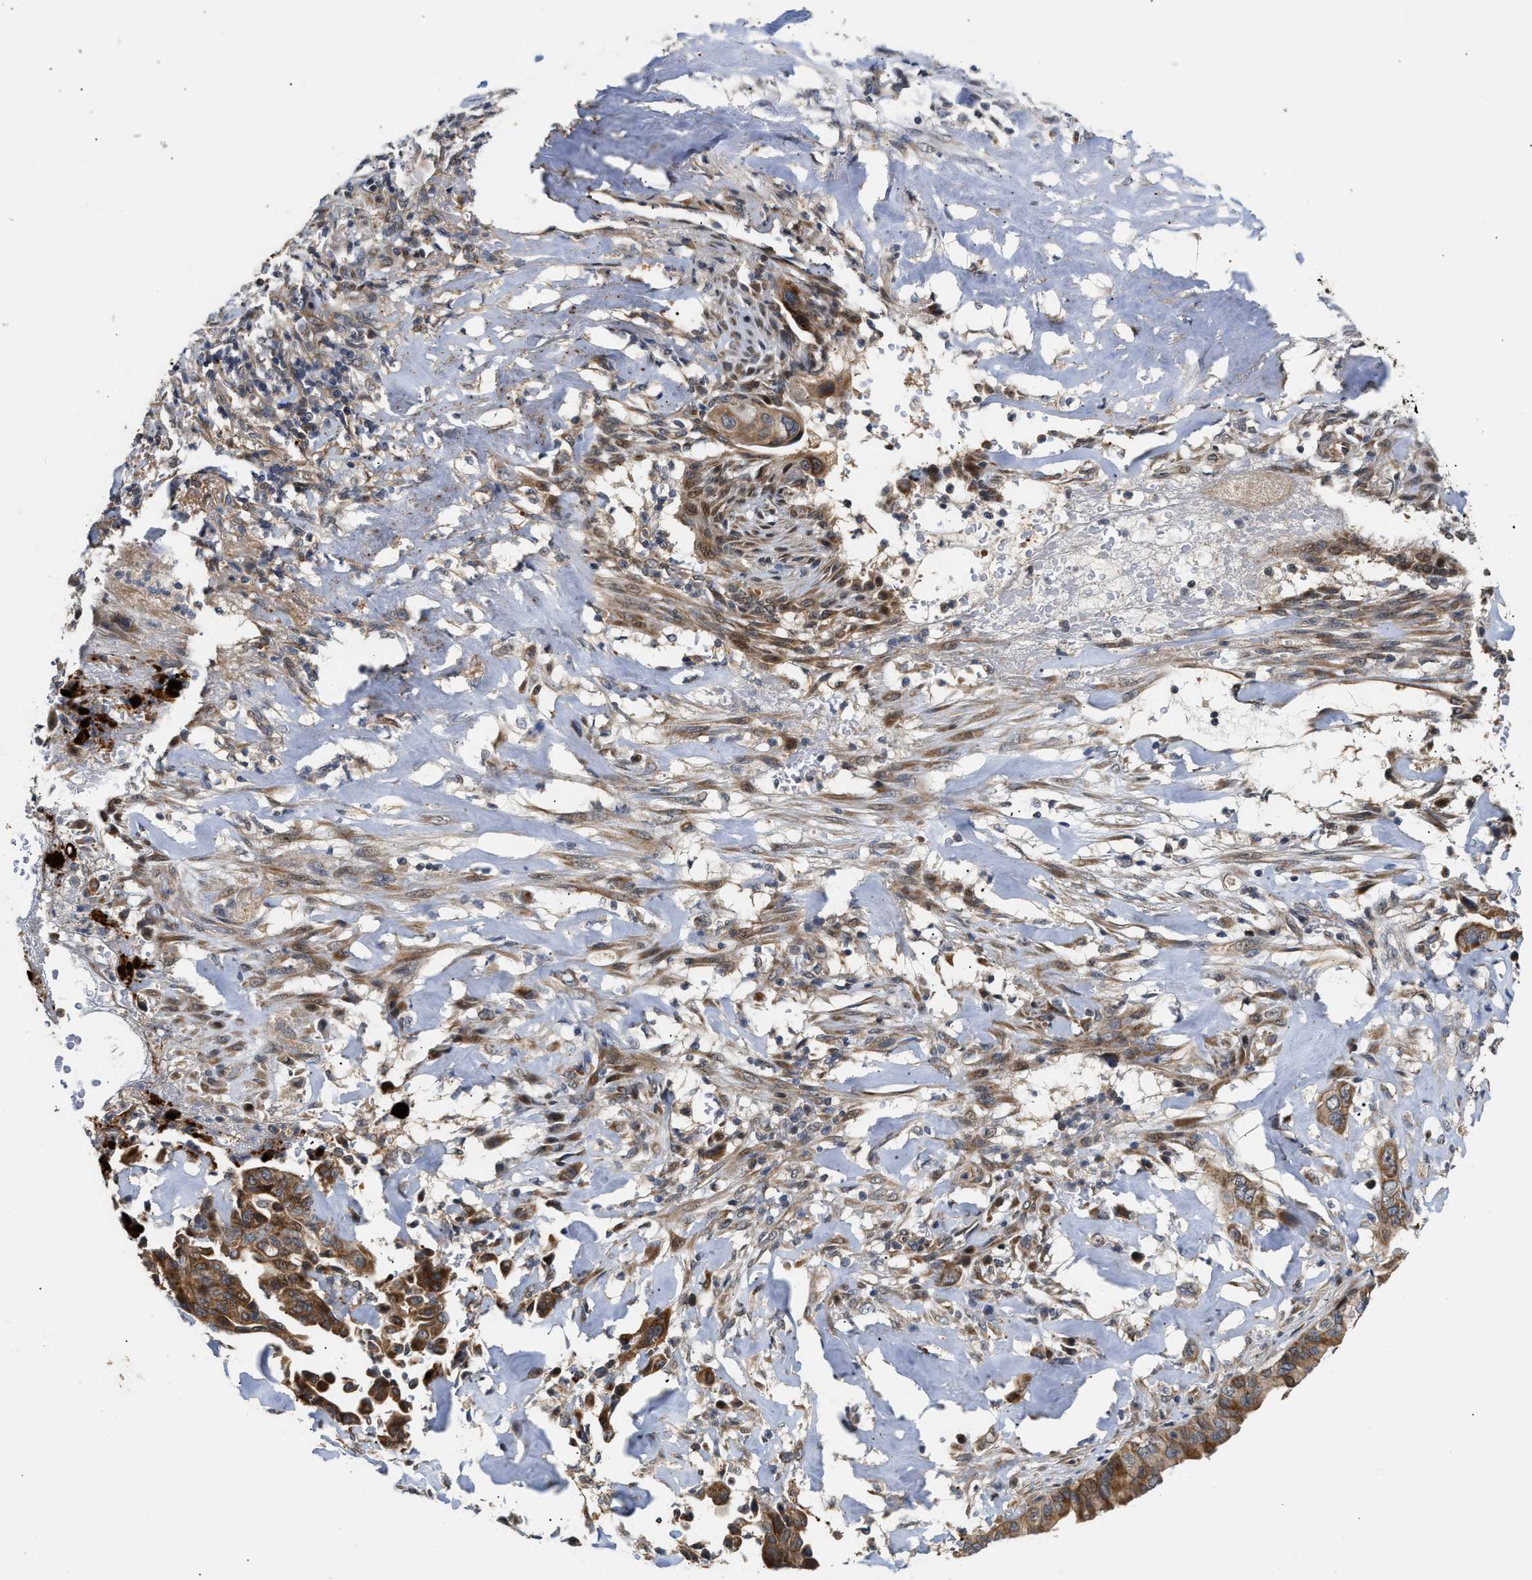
{"staining": {"intensity": "moderate", "quantity": ">75%", "location": "cytoplasmic/membranous"}, "tissue": "liver cancer", "cell_type": "Tumor cells", "image_type": "cancer", "snomed": [{"axis": "morphology", "description": "Cholangiocarcinoma"}, {"axis": "topography", "description": "Liver"}], "caption": "The histopathology image shows a brown stain indicating the presence of a protein in the cytoplasmic/membranous of tumor cells in liver cholangiocarcinoma.", "gene": "EXTL2", "patient": {"sex": "female", "age": 67}}